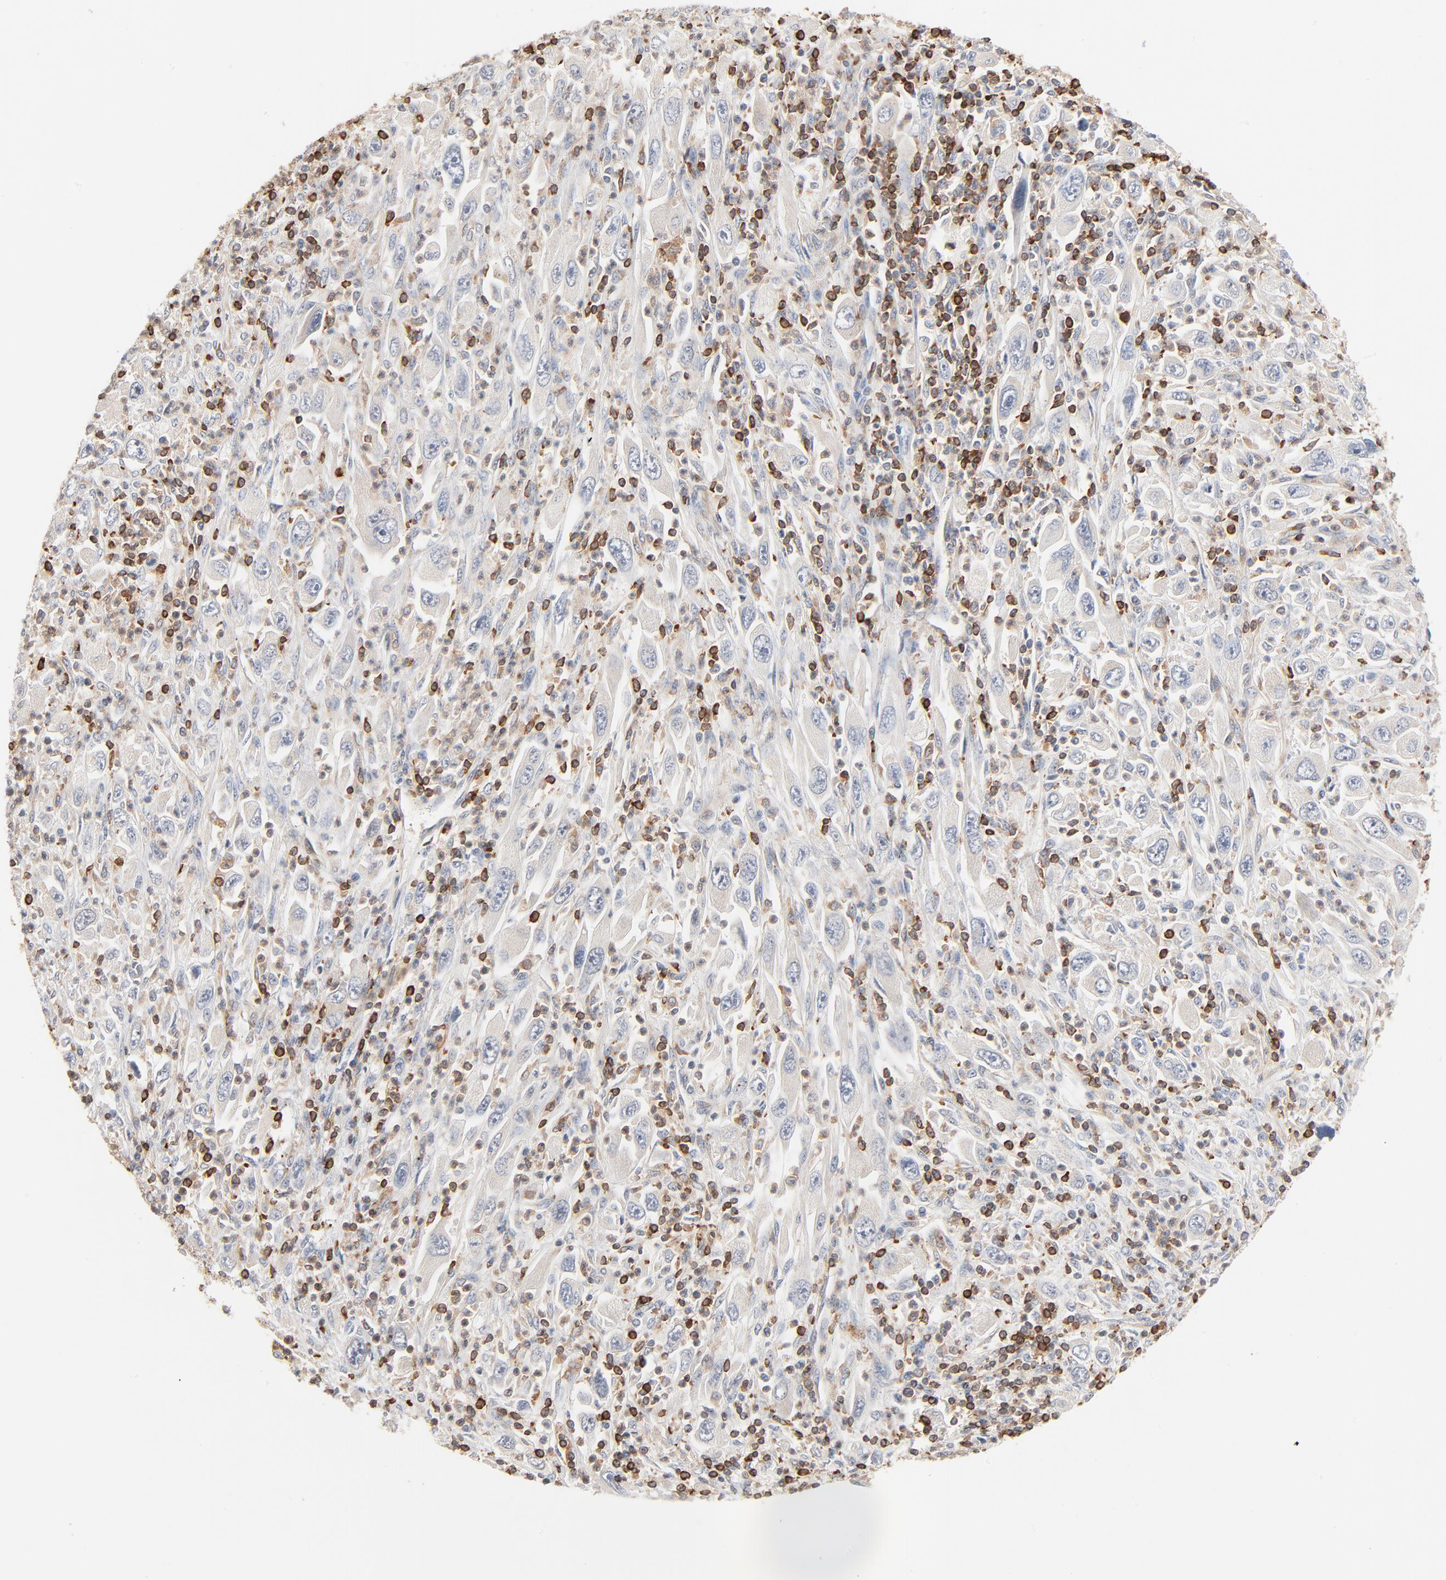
{"staining": {"intensity": "weak", "quantity": "<25%", "location": "cytoplasmic/membranous"}, "tissue": "melanoma", "cell_type": "Tumor cells", "image_type": "cancer", "snomed": [{"axis": "morphology", "description": "Malignant melanoma, Metastatic site"}, {"axis": "topography", "description": "Skin"}], "caption": "Immunohistochemistry (IHC) micrograph of neoplastic tissue: human malignant melanoma (metastatic site) stained with DAB (3,3'-diaminobenzidine) exhibits no significant protein positivity in tumor cells.", "gene": "SH3KBP1", "patient": {"sex": "female", "age": 56}}